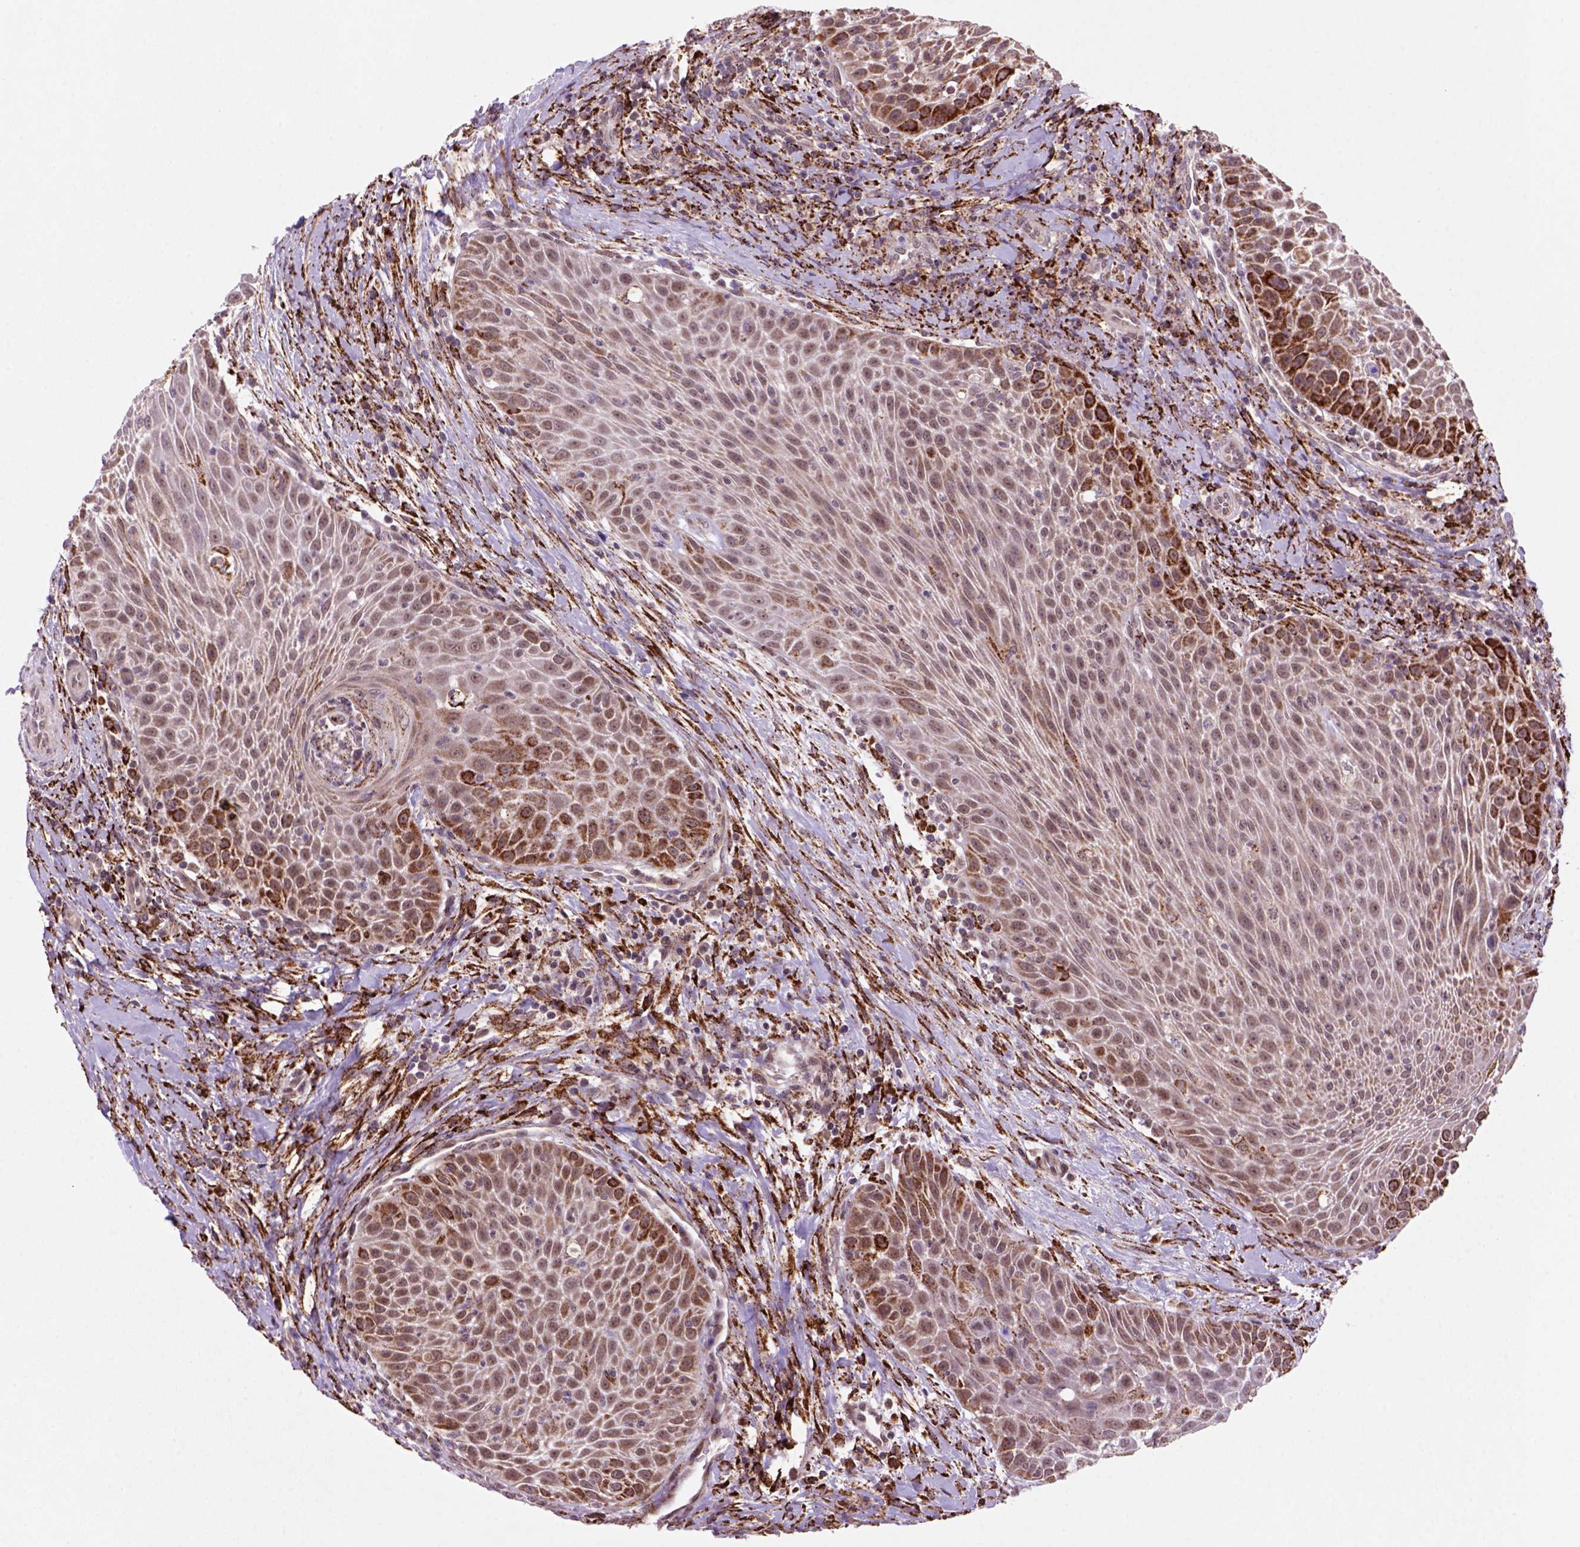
{"staining": {"intensity": "strong", "quantity": "25%-75%", "location": "cytoplasmic/membranous"}, "tissue": "head and neck cancer", "cell_type": "Tumor cells", "image_type": "cancer", "snomed": [{"axis": "morphology", "description": "Squamous cell carcinoma, NOS"}, {"axis": "topography", "description": "Head-Neck"}], "caption": "Approximately 25%-75% of tumor cells in head and neck cancer reveal strong cytoplasmic/membranous protein positivity as visualized by brown immunohistochemical staining.", "gene": "FZD7", "patient": {"sex": "male", "age": 69}}